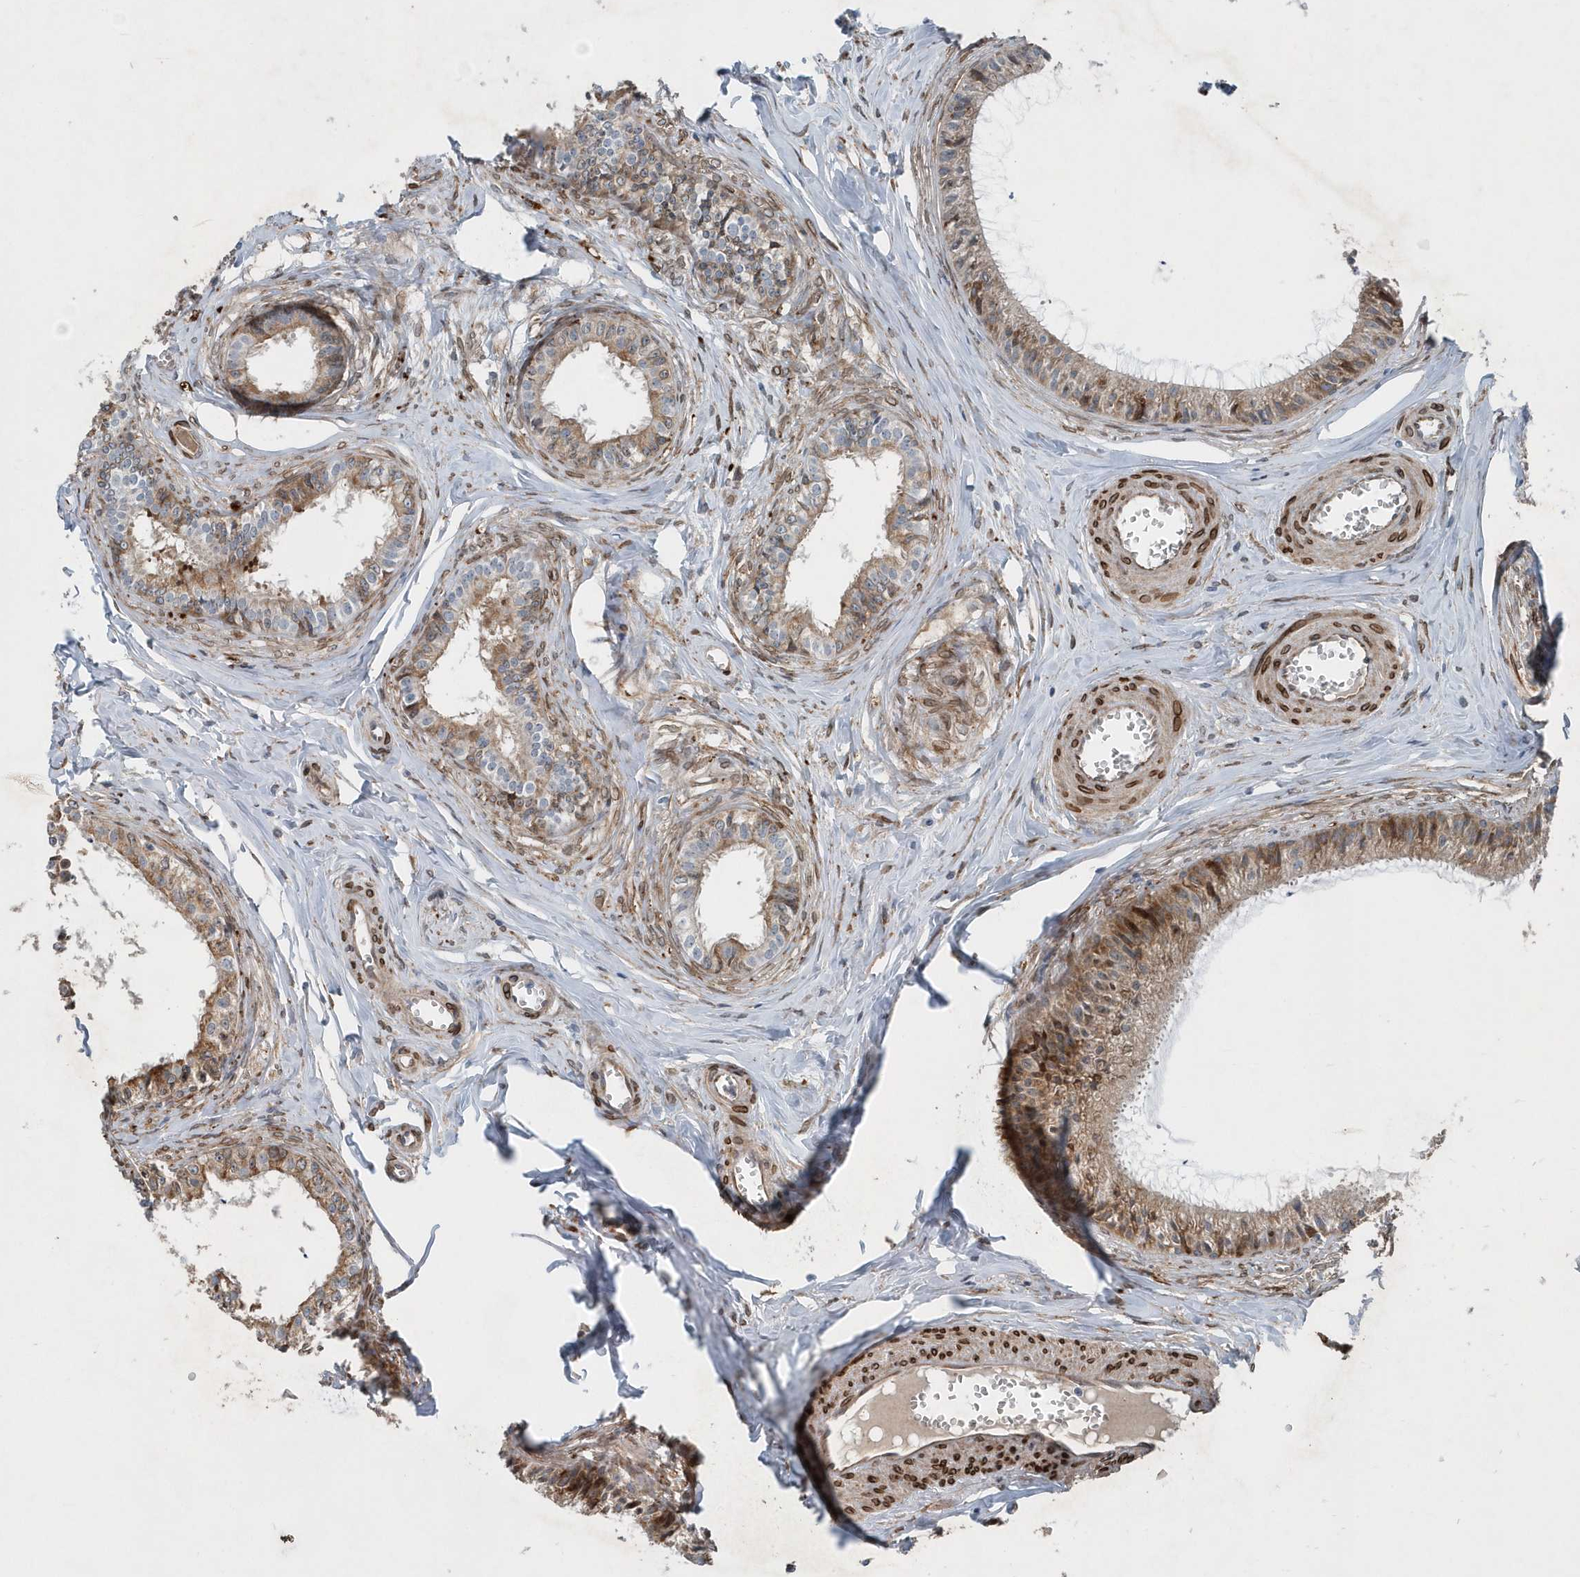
{"staining": {"intensity": "moderate", "quantity": ">75%", "location": "cytoplasmic/membranous"}, "tissue": "epididymis", "cell_type": "Glandular cells", "image_type": "normal", "snomed": [{"axis": "morphology", "description": "Normal tissue, NOS"}, {"axis": "topography", "description": "Epididymis"}], "caption": "Epididymis stained for a protein (brown) reveals moderate cytoplasmic/membranous positive expression in approximately >75% of glandular cells.", "gene": "MCC", "patient": {"sex": "male", "age": 36}}